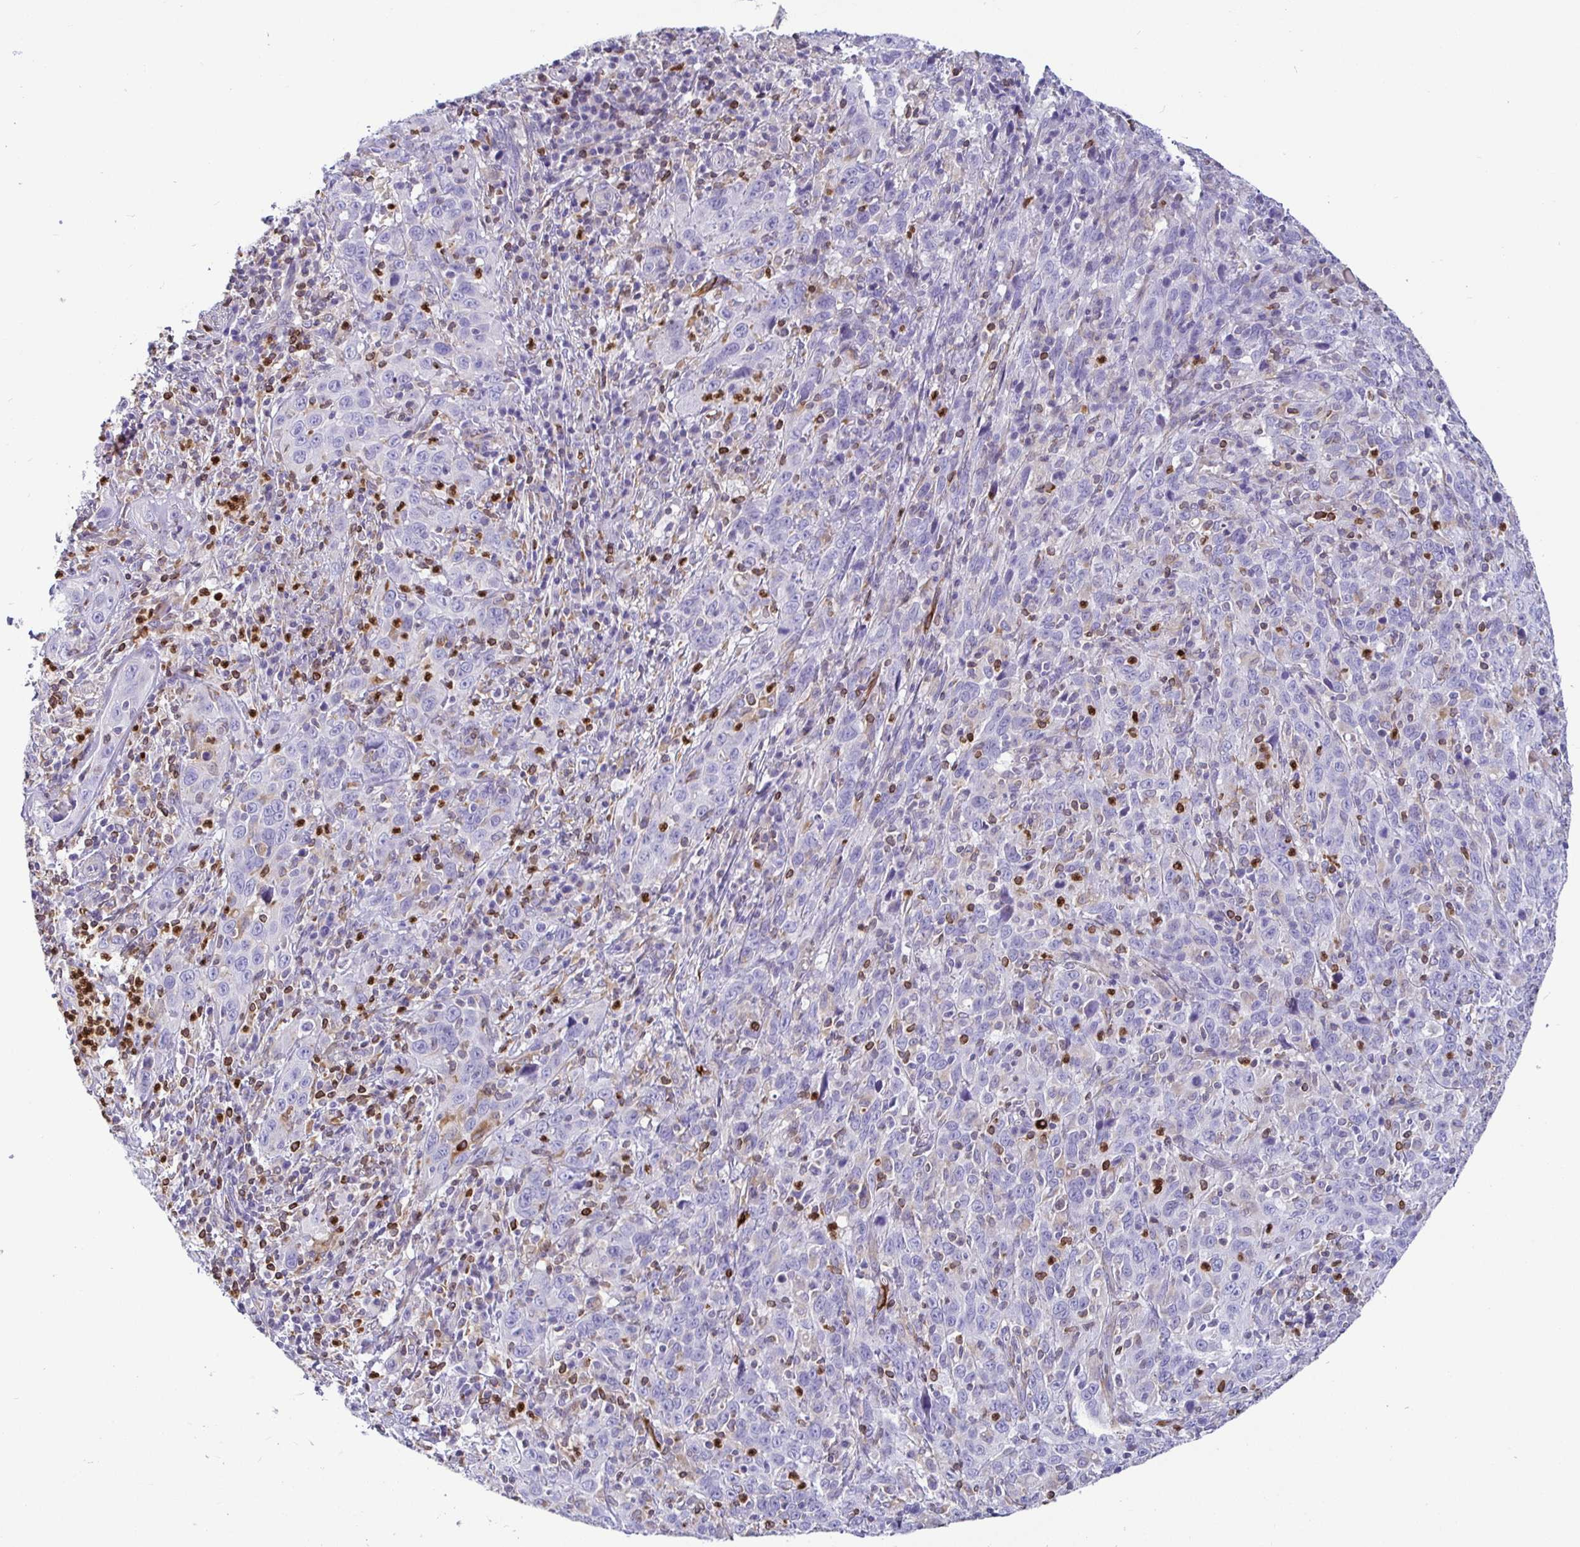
{"staining": {"intensity": "negative", "quantity": "none", "location": "none"}, "tissue": "cervical cancer", "cell_type": "Tumor cells", "image_type": "cancer", "snomed": [{"axis": "morphology", "description": "Squamous cell carcinoma, NOS"}, {"axis": "topography", "description": "Cervix"}], "caption": "A micrograph of cervical cancer (squamous cell carcinoma) stained for a protein demonstrates no brown staining in tumor cells.", "gene": "TP53I11", "patient": {"sex": "female", "age": 46}}